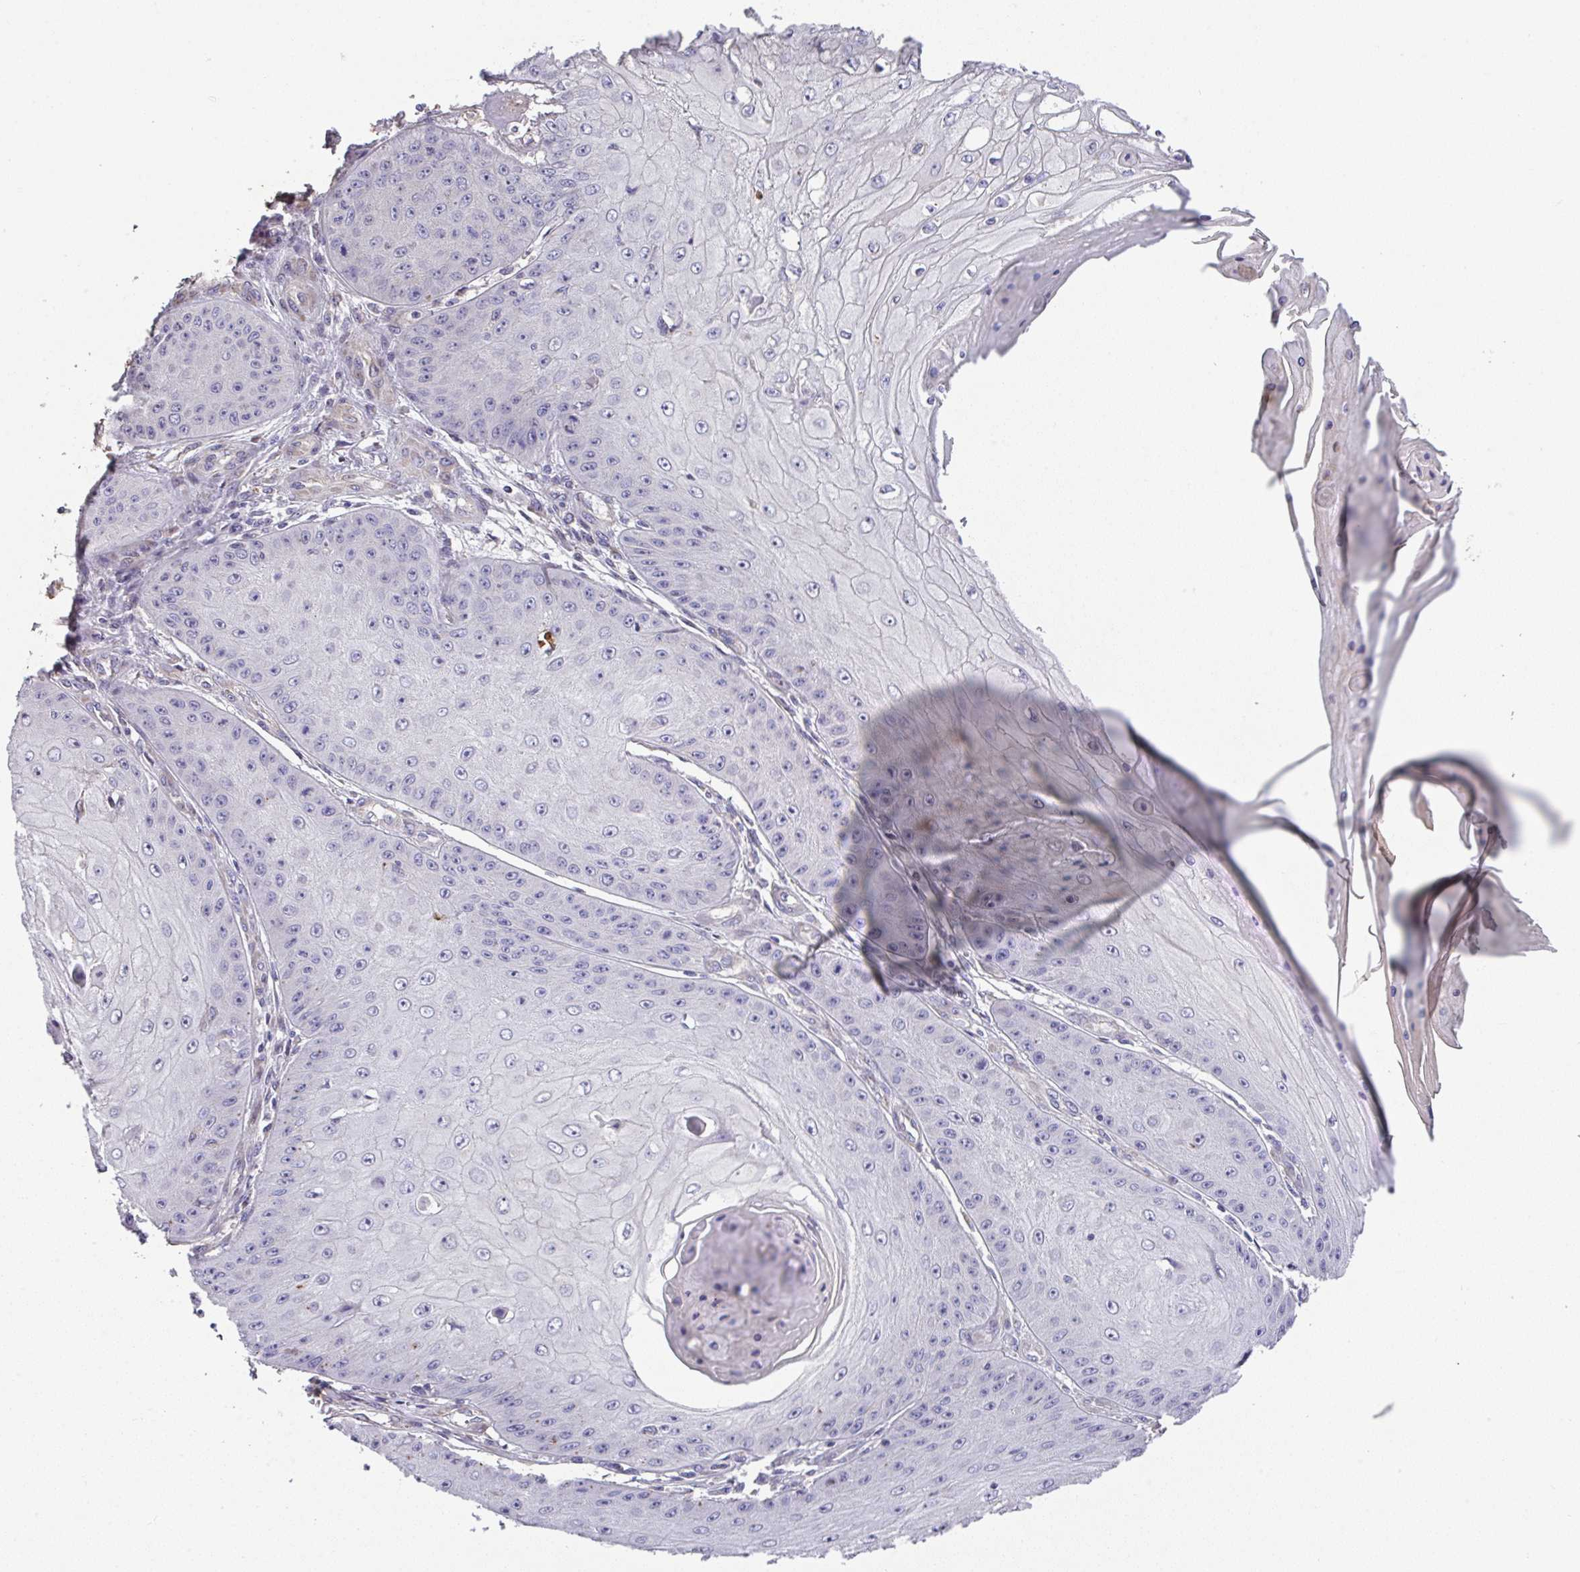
{"staining": {"intensity": "negative", "quantity": "none", "location": "none"}, "tissue": "skin cancer", "cell_type": "Tumor cells", "image_type": "cancer", "snomed": [{"axis": "morphology", "description": "Squamous cell carcinoma, NOS"}, {"axis": "topography", "description": "Skin"}], "caption": "This is an immunohistochemistry (IHC) image of skin cancer (squamous cell carcinoma). There is no expression in tumor cells.", "gene": "RUNDC3B", "patient": {"sex": "male", "age": 70}}